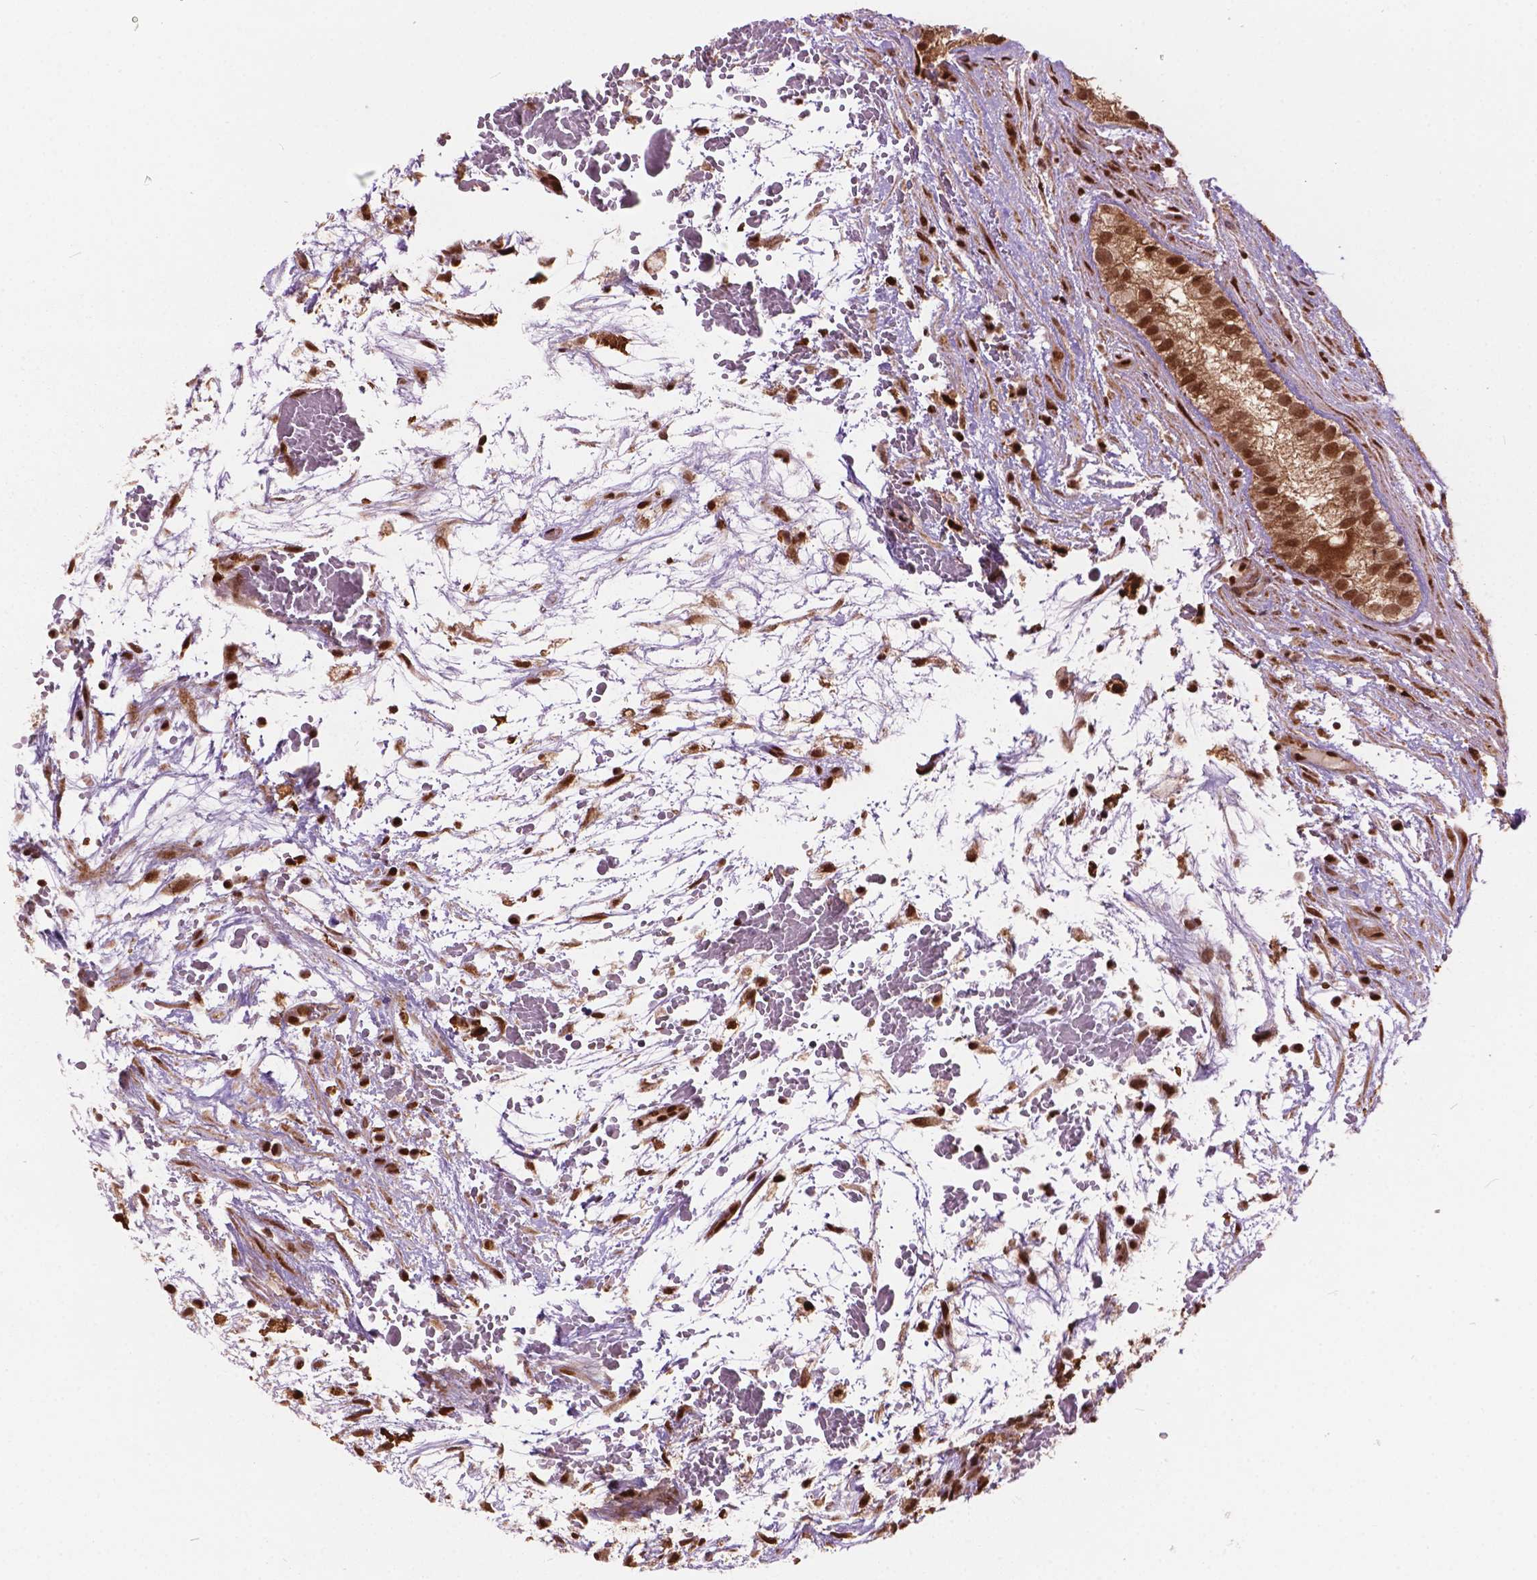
{"staining": {"intensity": "moderate", "quantity": ">75%", "location": "cytoplasmic/membranous,nuclear"}, "tissue": "testis cancer", "cell_type": "Tumor cells", "image_type": "cancer", "snomed": [{"axis": "morphology", "description": "Normal tissue, NOS"}, {"axis": "morphology", "description": "Carcinoma, Embryonal, NOS"}, {"axis": "topography", "description": "Testis"}], "caption": "This is a histology image of immunohistochemistry staining of embryonal carcinoma (testis), which shows moderate expression in the cytoplasmic/membranous and nuclear of tumor cells.", "gene": "ANP32B", "patient": {"sex": "male", "age": 32}}